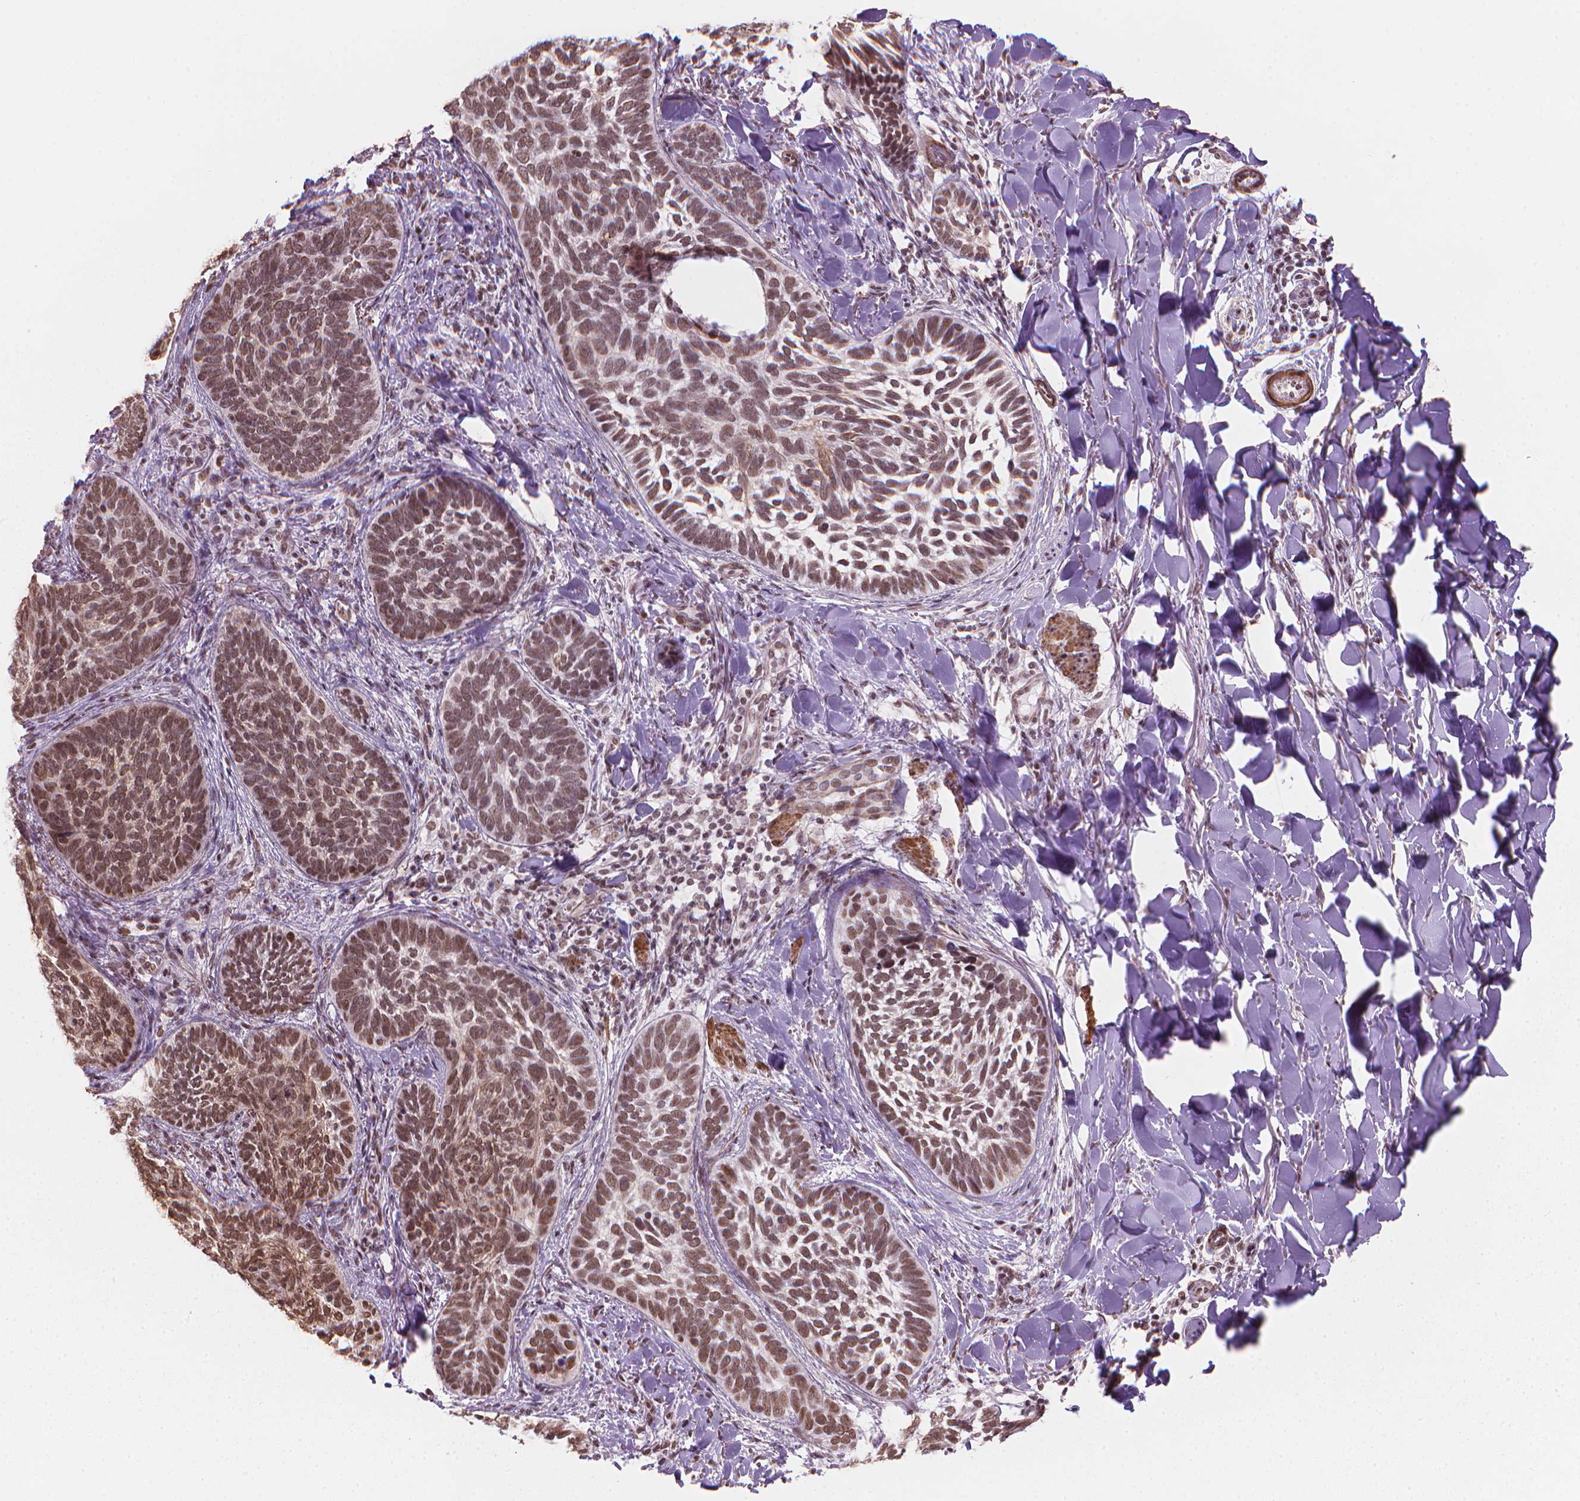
{"staining": {"intensity": "moderate", "quantity": ">75%", "location": "nuclear"}, "tissue": "skin cancer", "cell_type": "Tumor cells", "image_type": "cancer", "snomed": [{"axis": "morphology", "description": "Normal tissue, NOS"}, {"axis": "morphology", "description": "Basal cell carcinoma"}, {"axis": "topography", "description": "Skin"}], "caption": "Skin cancer (basal cell carcinoma) stained with immunohistochemistry exhibits moderate nuclear expression in about >75% of tumor cells.", "gene": "HOXD4", "patient": {"sex": "male", "age": 46}}